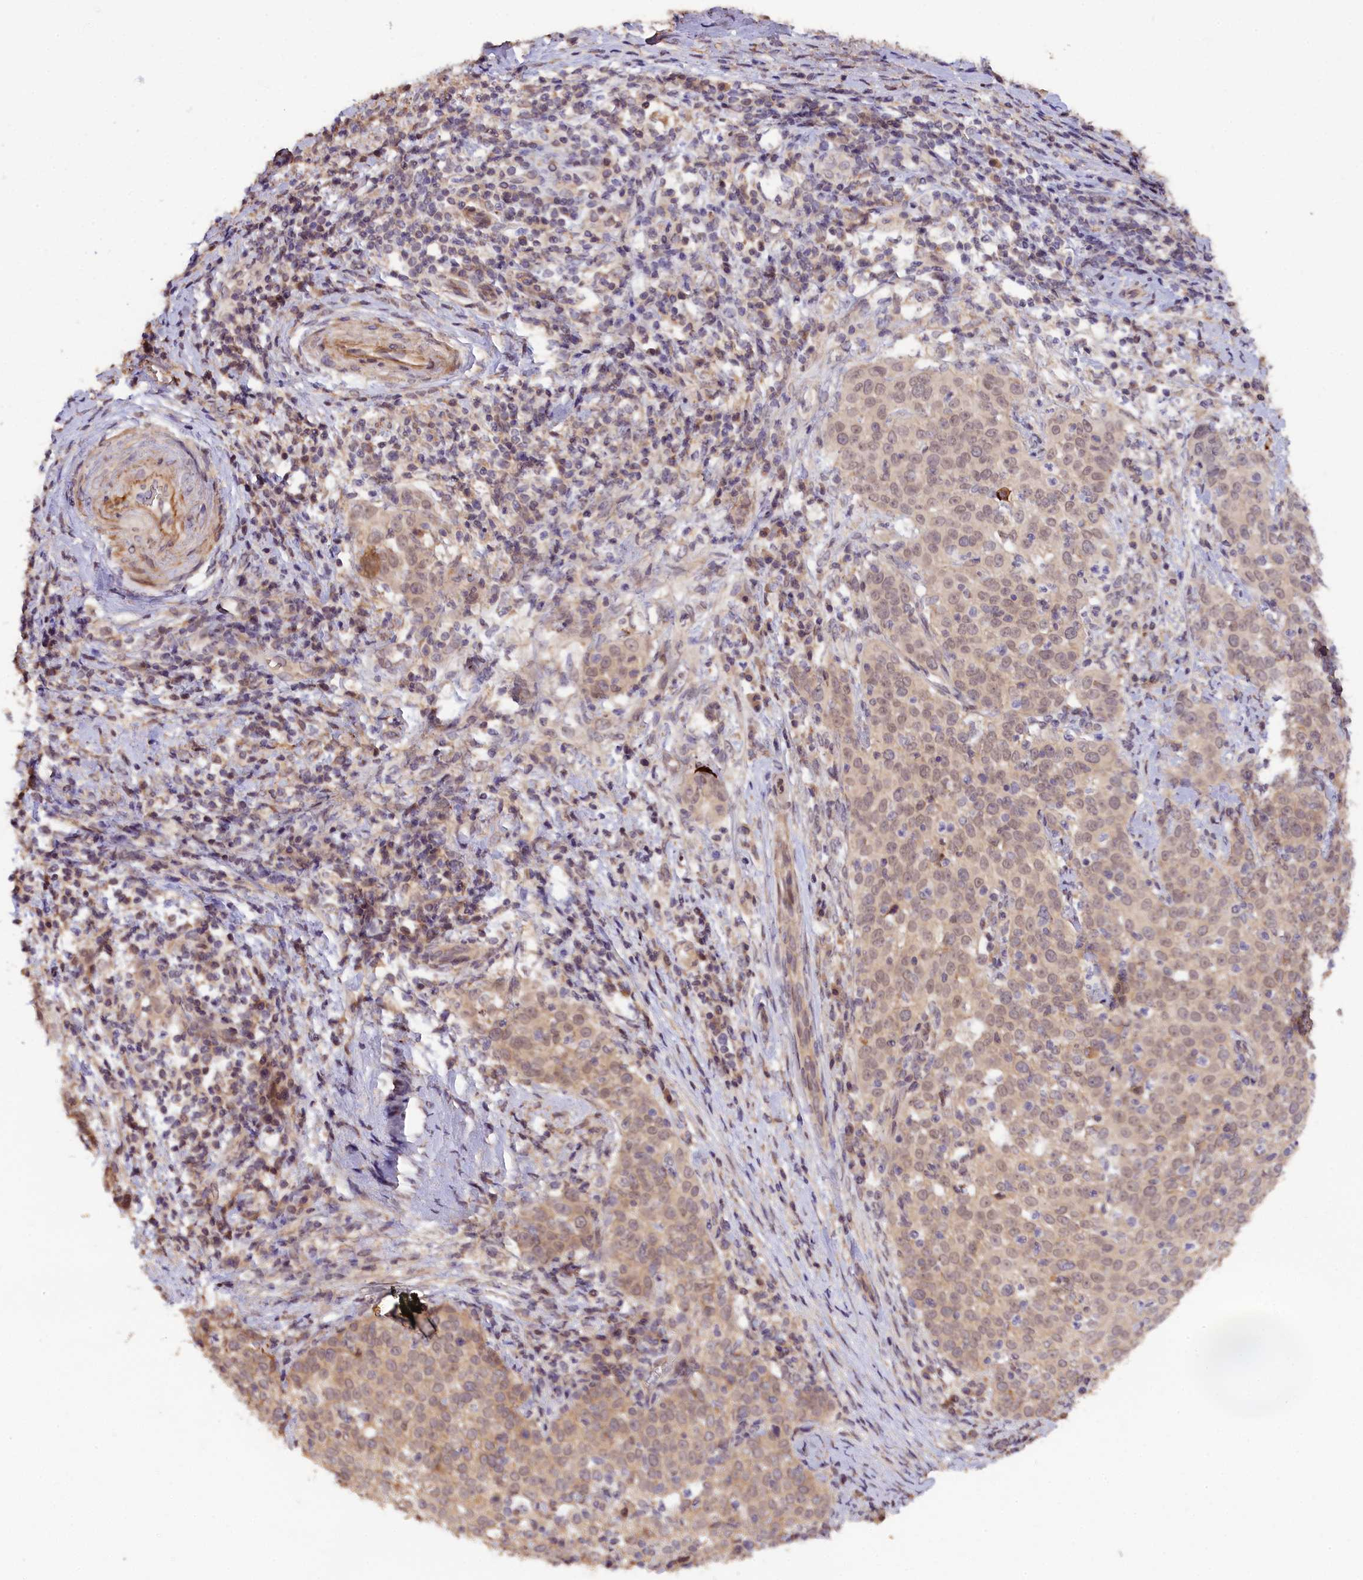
{"staining": {"intensity": "weak", "quantity": ">75%", "location": "cytoplasmic/membranous,nuclear"}, "tissue": "cervical cancer", "cell_type": "Tumor cells", "image_type": "cancer", "snomed": [{"axis": "morphology", "description": "Squamous cell carcinoma, NOS"}, {"axis": "topography", "description": "Cervix"}], "caption": "The micrograph reveals a brown stain indicating the presence of a protein in the cytoplasmic/membranous and nuclear of tumor cells in cervical cancer (squamous cell carcinoma). (DAB = brown stain, brightfield microscopy at high magnification).", "gene": "ZNF480", "patient": {"sex": "female", "age": 57}}